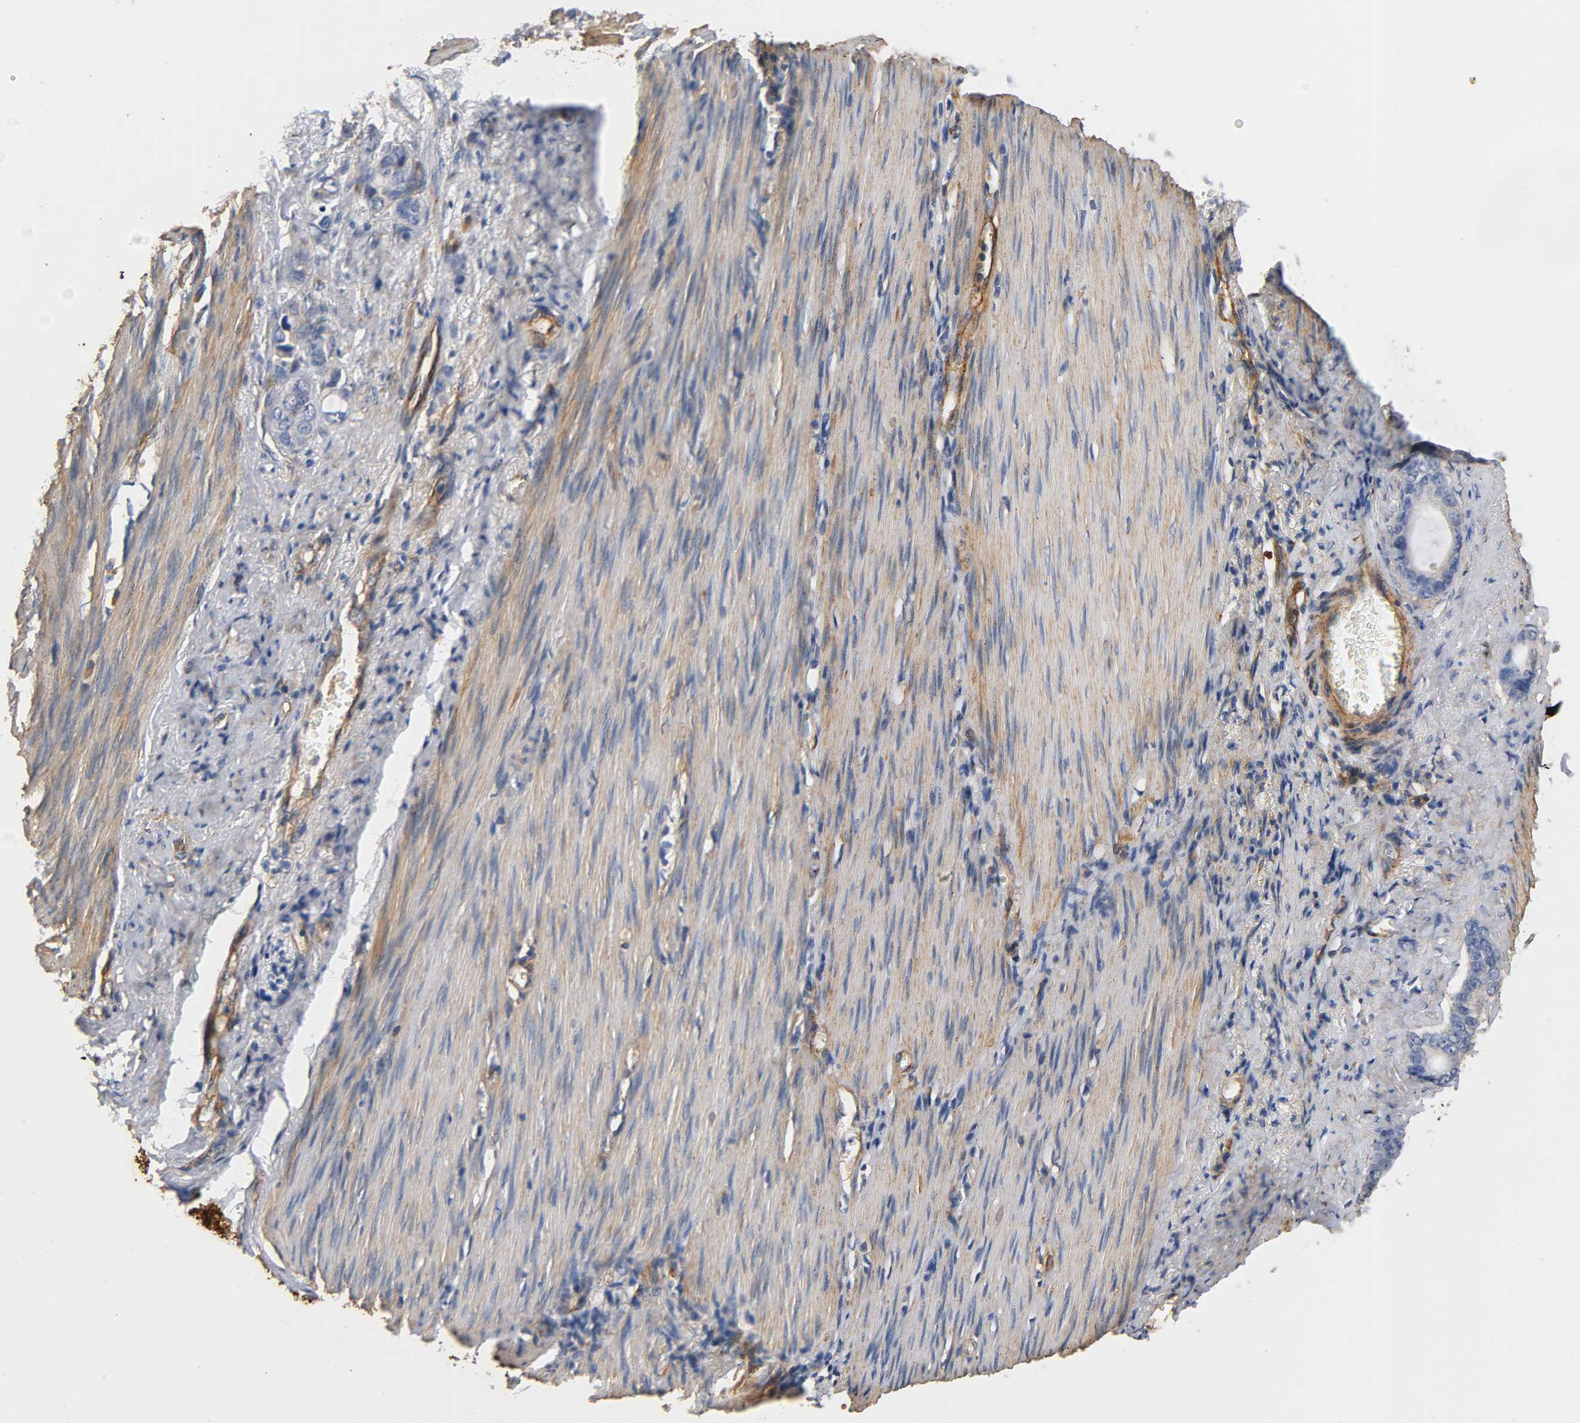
{"staining": {"intensity": "negative", "quantity": "none", "location": "none"}, "tissue": "stomach cancer", "cell_type": "Tumor cells", "image_type": "cancer", "snomed": [{"axis": "morphology", "description": "Adenocarcinoma, NOS"}, {"axis": "topography", "description": "Stomach"}], "caption": "A high-resolution photomicrograph shows immunohistochemistry (IHC) staining of stomach cancer, which shows no significant staining in tumor cells.", "gene": "IFITM3", "patient": {"sex": "female", "age": 75}}